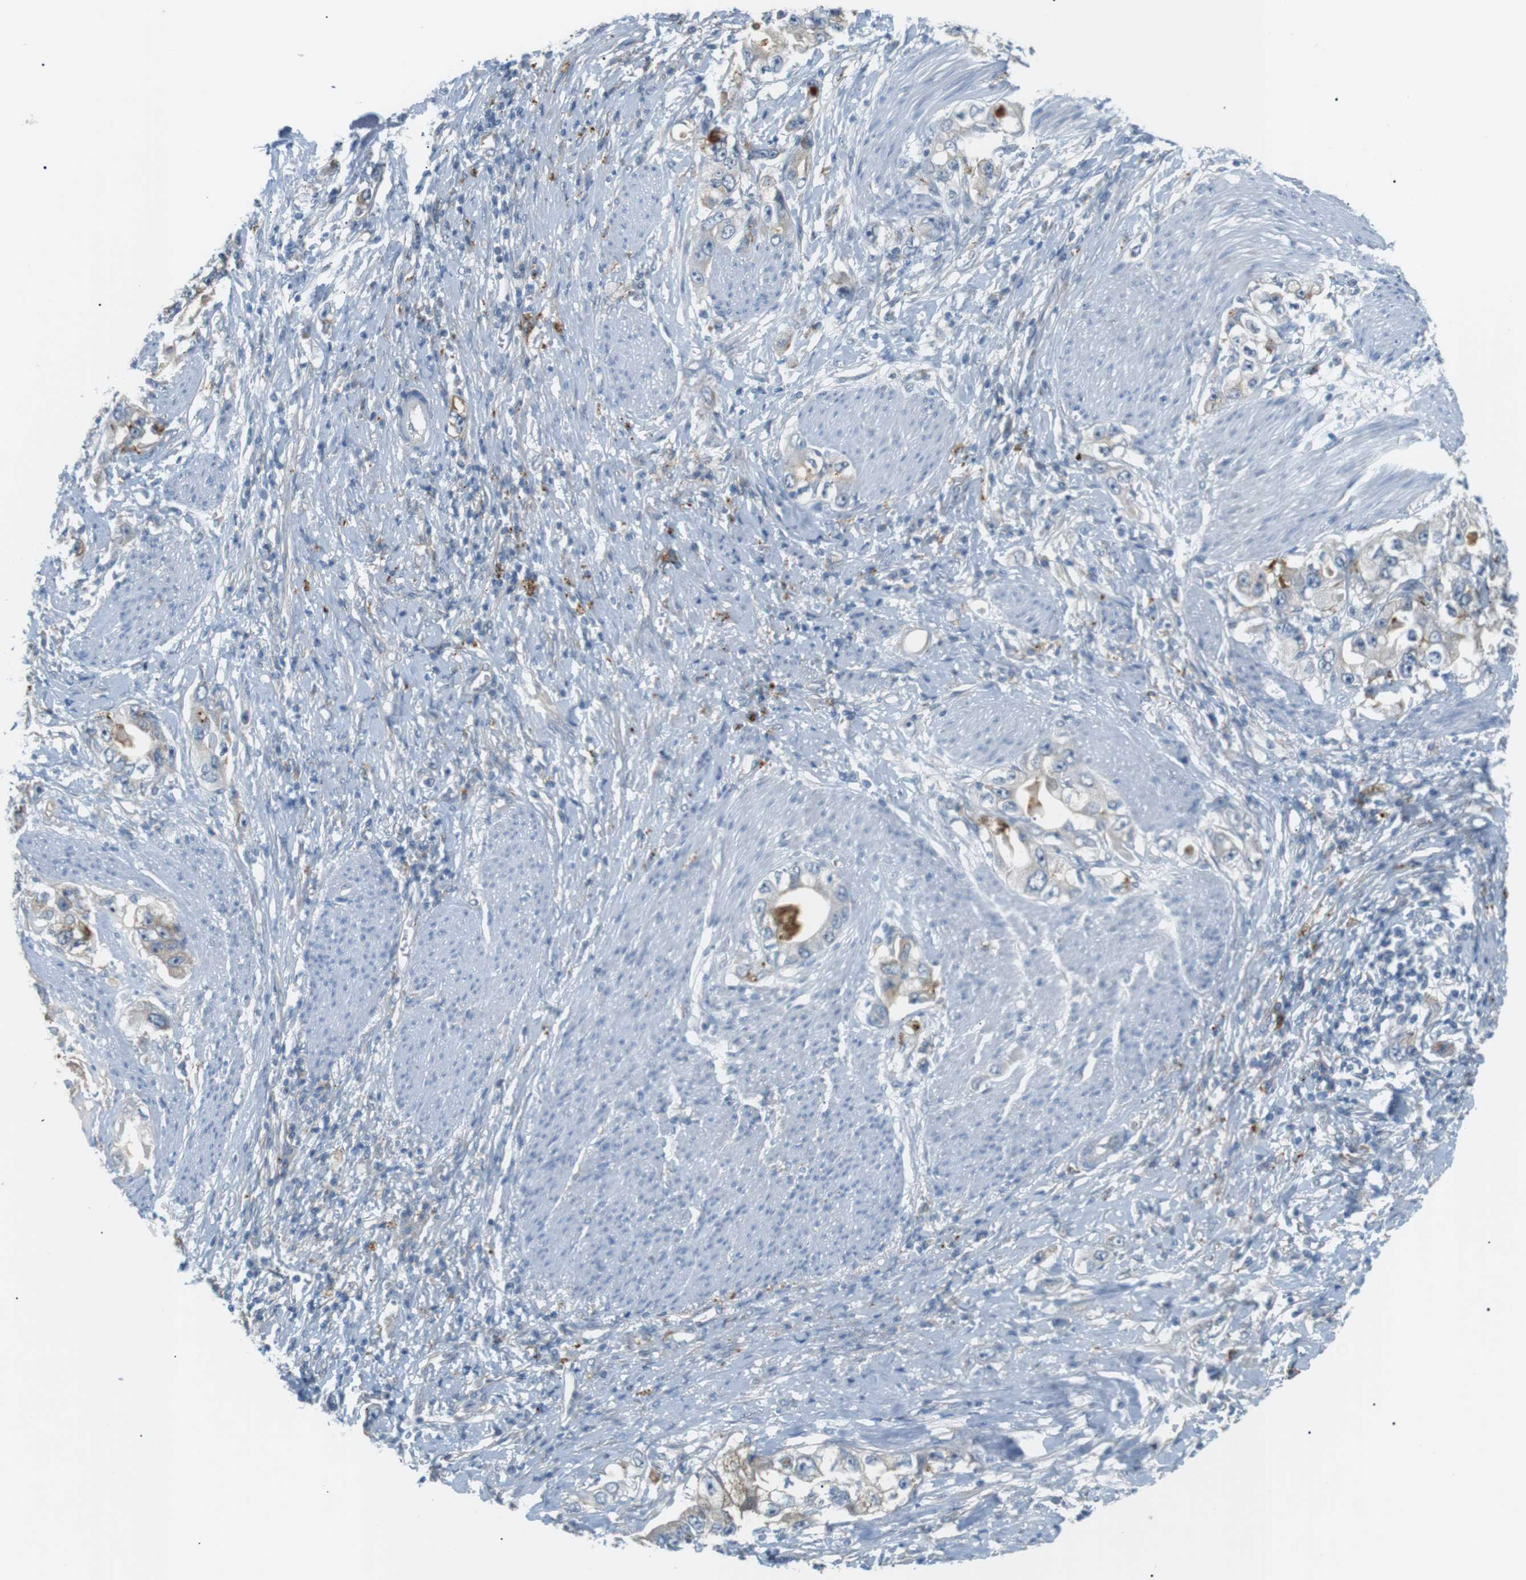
{"staining": {"intensity": "weak", "quantity": "<25%", "location": "cytoplasmic/membranous"}, "tissue": "stomach cancer", "cell_type": "Tumor cells", "image_type": "cancer", "snomed": [{"axis": "morphology", "description": "Adenocarcinoma, NOS"}, {"axis": "topography", "description": "Stomach, lower"}], "caption": "The photomicrograph demonstrates no staining of tumor cells in adenocarcinoma (stomach).", "gene": "B4GALNT2", "patient": {"sex": "female", "age": 93}}